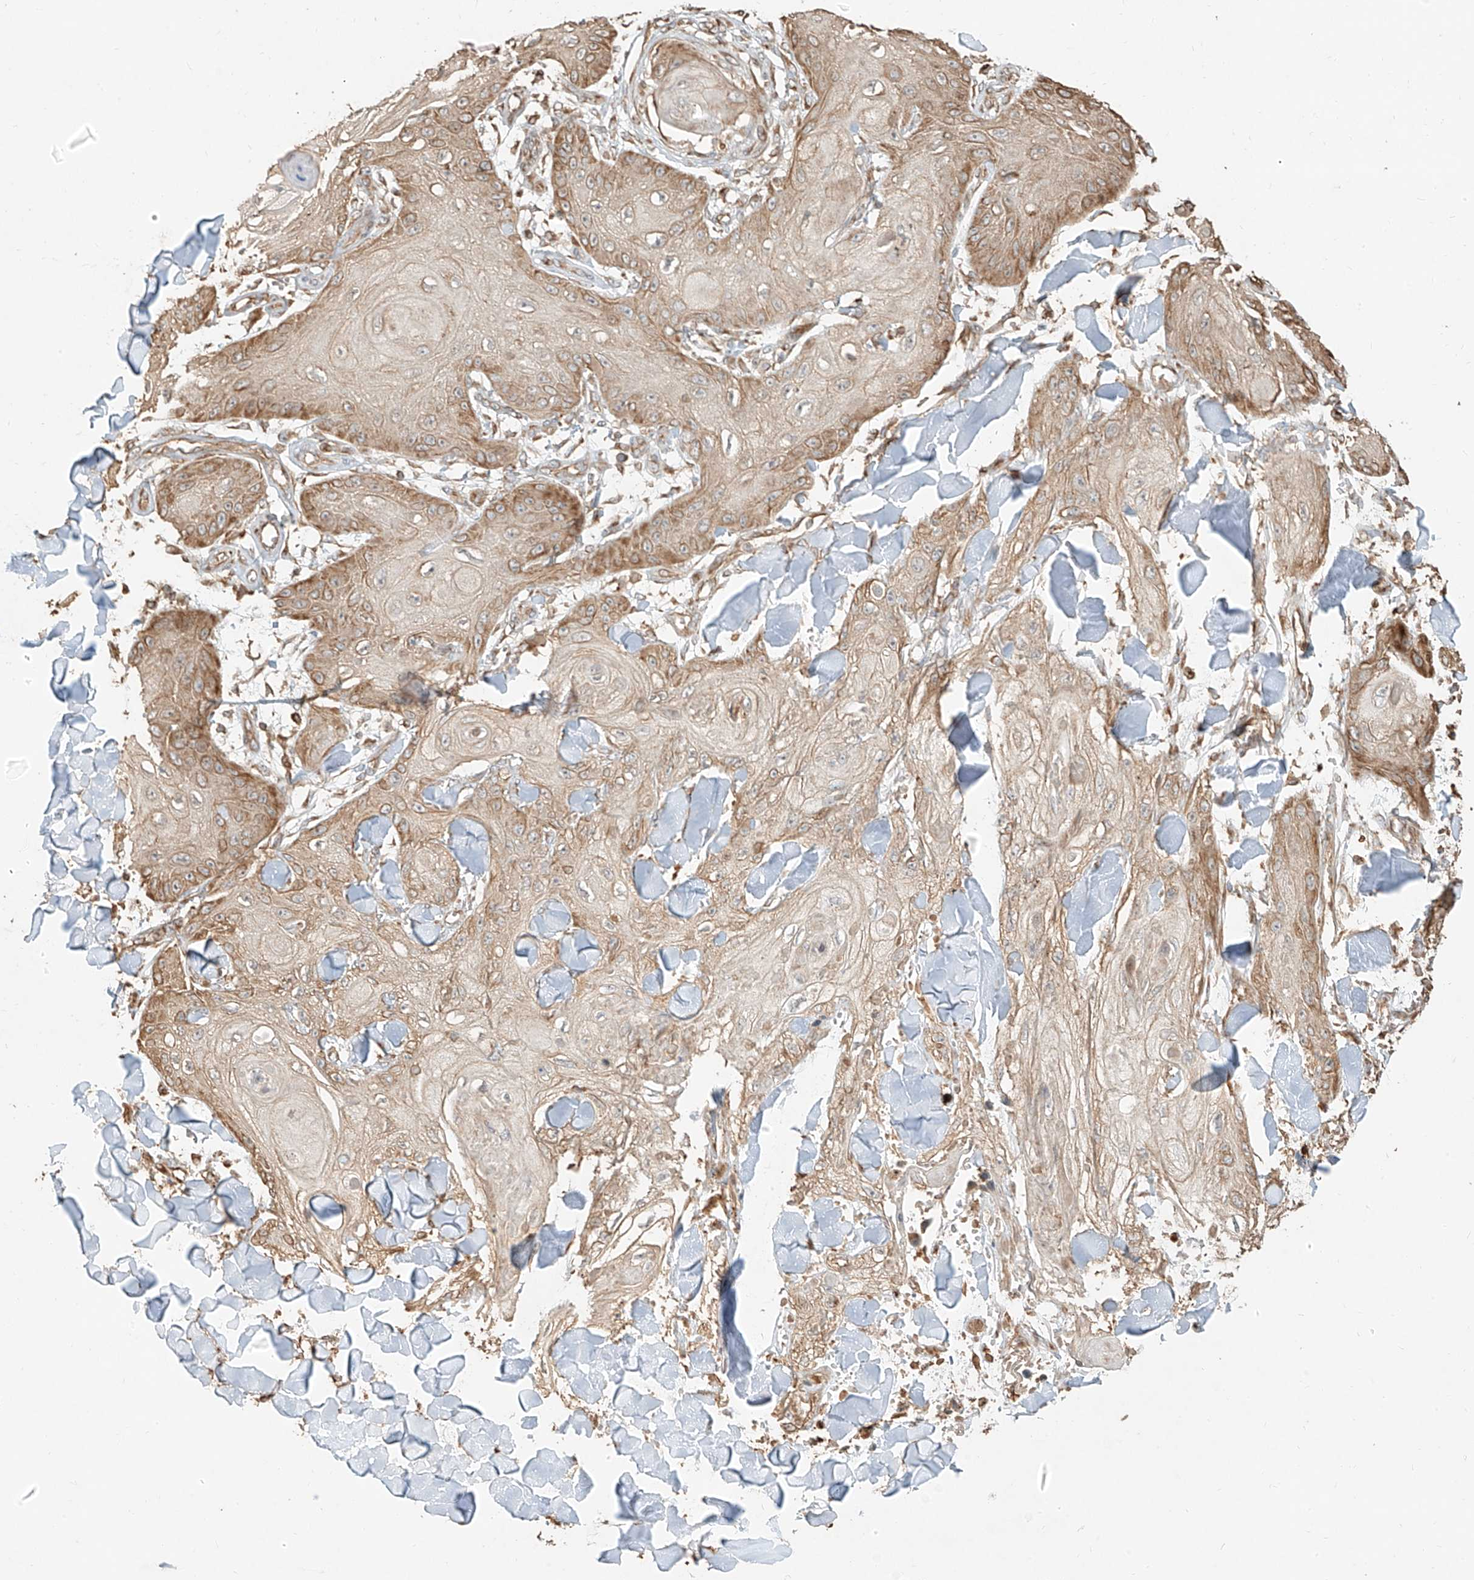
{"staining": {"intensity": "moderate", "quantity": ">75%", "location": "cytoplasmic/membranous"}, "tissue": "skin cancer", "cell_type": "Tumor cells", "image_type": "cancer", "snomed": [{"axis": "morphology", "description": "Squamous cell carcinoma, NOS"}, {"axis": "topography", "description": "Skin"}], "caption": "Human squamous cell carcinoma (skin) stained with a brown dye demonstrates moderate cytoplasmic/membranous positive positivity in about >75% of tumor cells.", "gene": "EFNB1", "patient": {"sex": "male", "age": 74}}